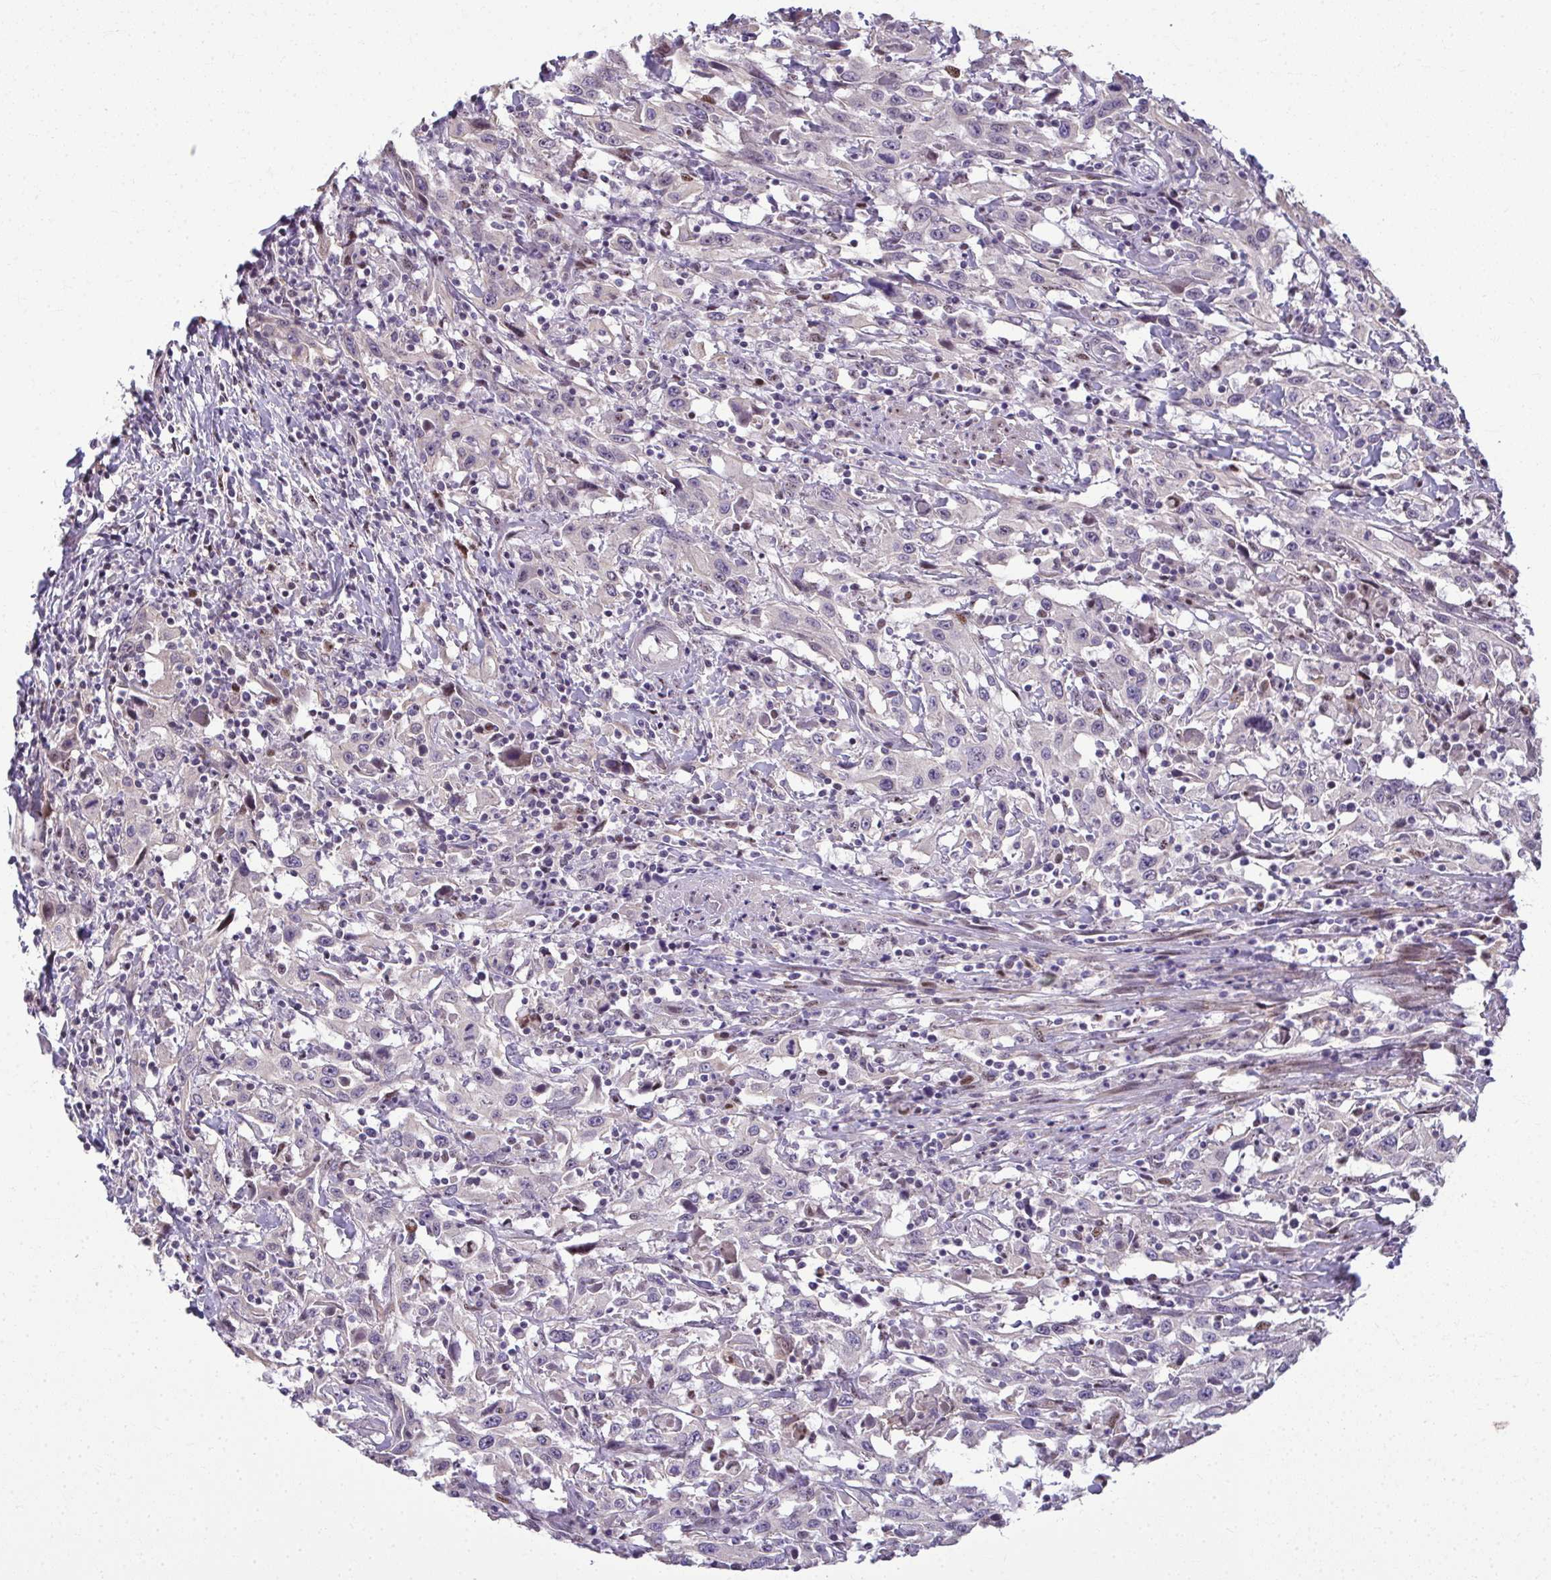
{"staining": {"intensity": "negative", "quantity": "none", "location": "none"}, "tissue": "urothelial cancer", "cell_type": "Tumor cells", "image_type": "cancer", "snomed": [{"axis": "morphology", "description": "Urothelial carcinoma, High grade"}, {"axis": "topography", "description": "Urinary bladder"}], "caption": "This is an immunohistochemistry (IHC) histopathology image of urothelial cancer. There is no positivity in tumor cells.", "gene": "ODF1", "patient": {"sex": "male", "age": 61}}